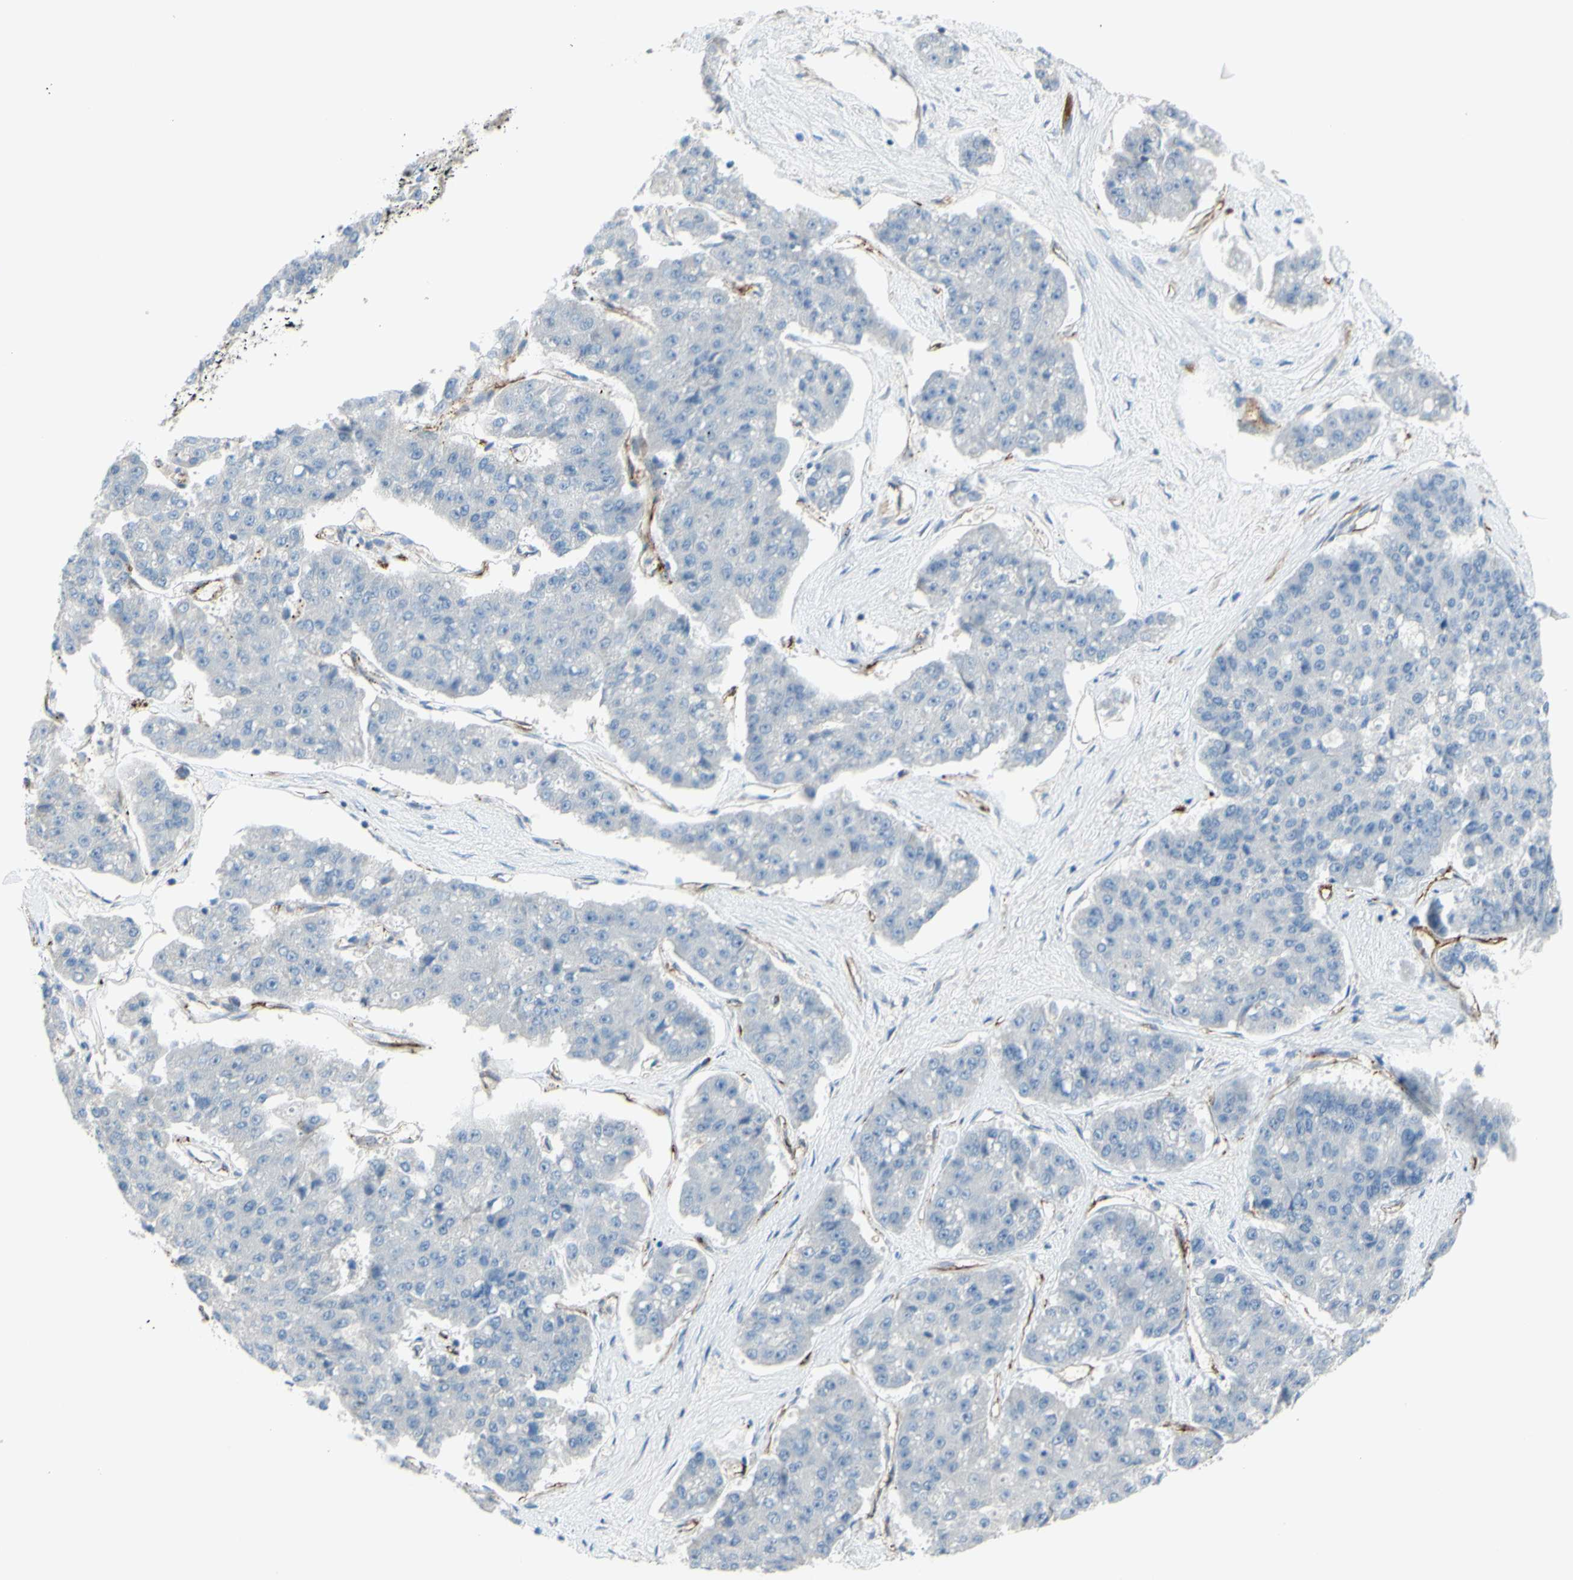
{"staining": {"intensity": "negative", "quantity": "none", "location": "none"}, "tissue": "pancreatic cancer", "cell_type": "Tumor cells", "image_type": "cancer", "snomed": [{"axis": "morphology", "description": "Adenocarcinoma, NOS"}, {"axis": "topography", "description": "Pancreas"}], "caption": "Tumor cells are negative for brown protein staining in pancreatic cancer (adenocarcinoma). (Stains: DAB immunohistochemistry with hematoxylin counter stain, Microscopy: brightfield microscopy at high magnification).", "gene": "PRRG2", "patient": {"sex": "male", "age": 50}}